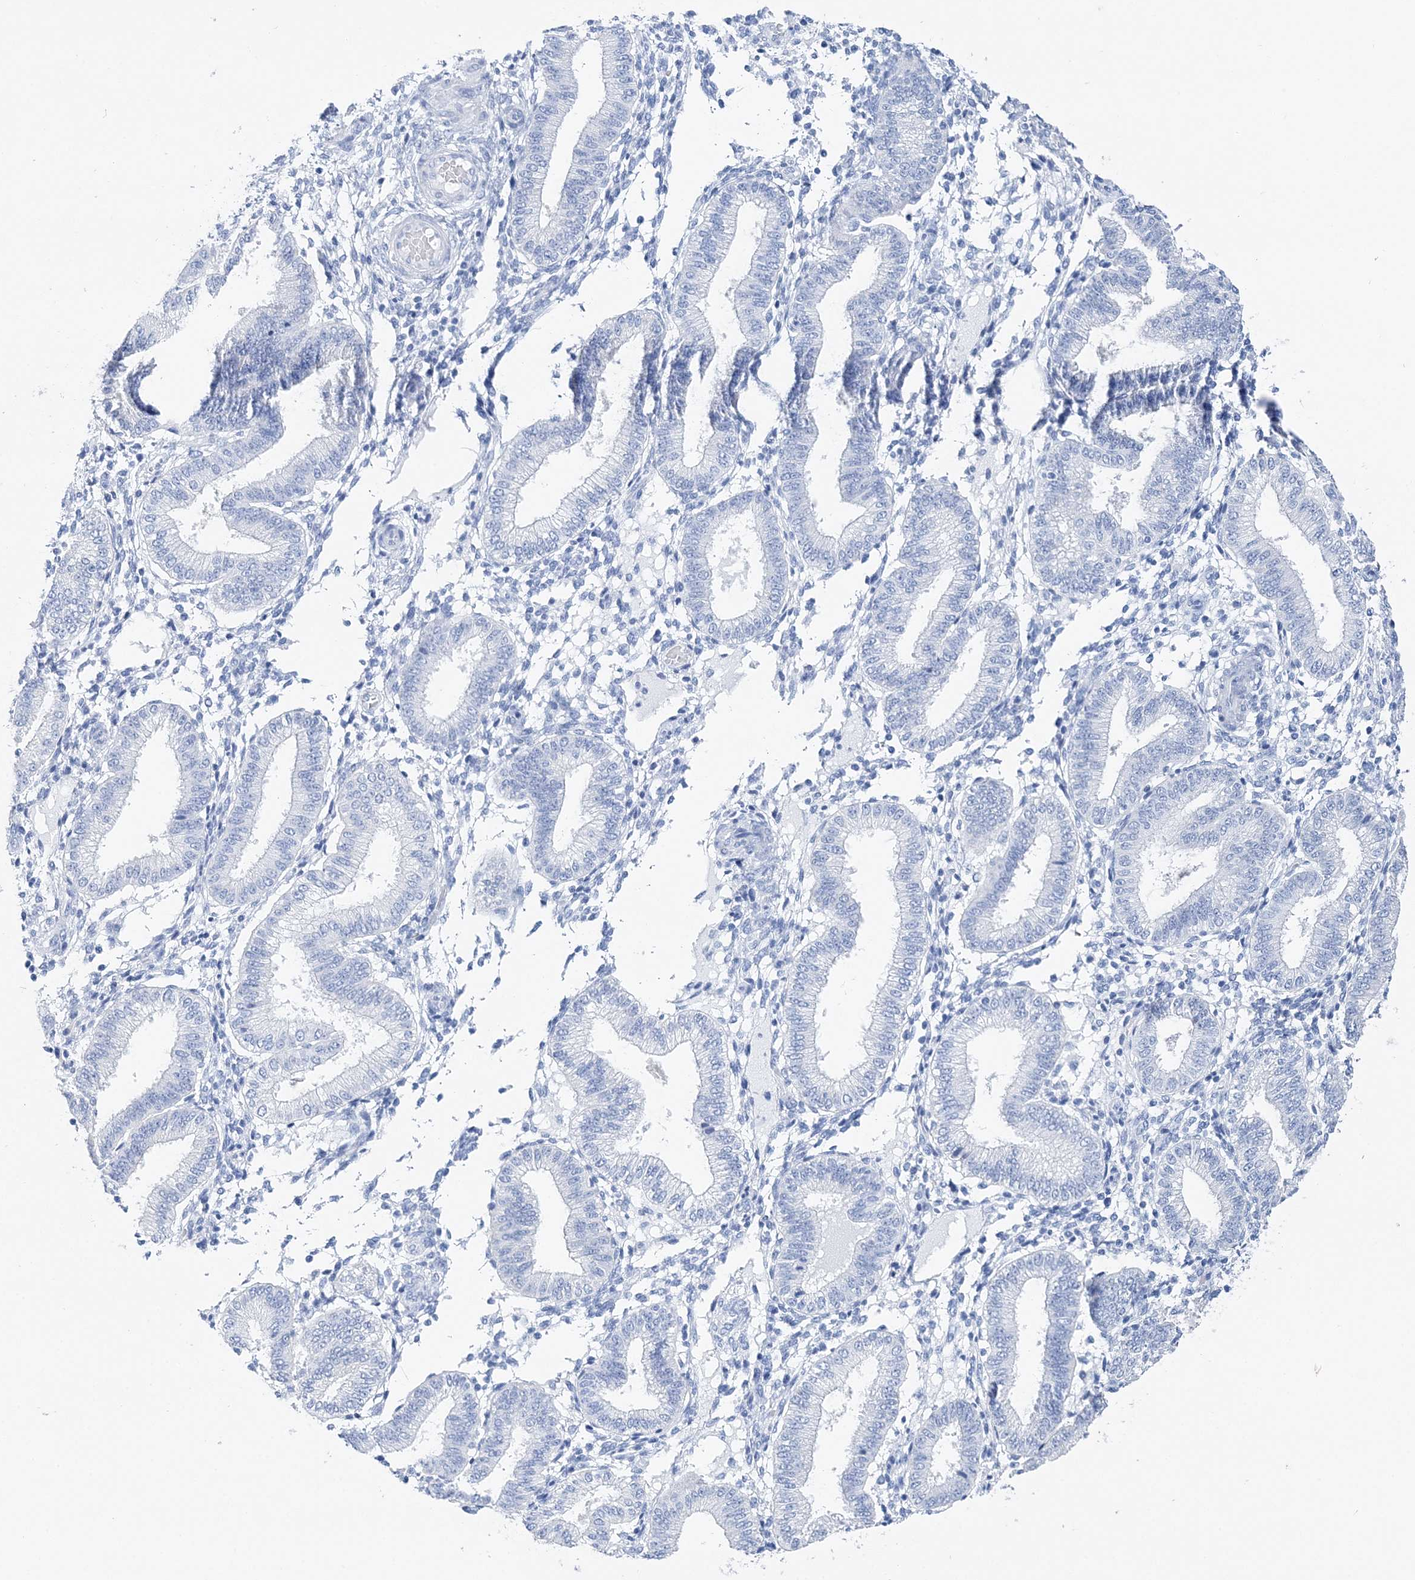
{"staining": {"intensity": "negative", "quantity": "none", "location": "none"}, "tissue": "endometrium", "cell_type": "Cells in endometrial stroma", "image_type": "normal", "snomed": [{"axis": "morphology", "description": "Normal tissue, NOS"}, {"axis": "topography", "description": "Endometrium"}], "caption": "Benign endometrium was stained to show a protein in brown. There is no significant staining in cells in endometrial stroma. The staining was performed using DAB (3,3'-diaminobenzidine) to visualize the protein expression in brown, while the nuclei were stained in blue with hematoxylin (Magnification: 20x).", "gene": "TSPYL6", "patient": {"sex": "female", "age": 39}}